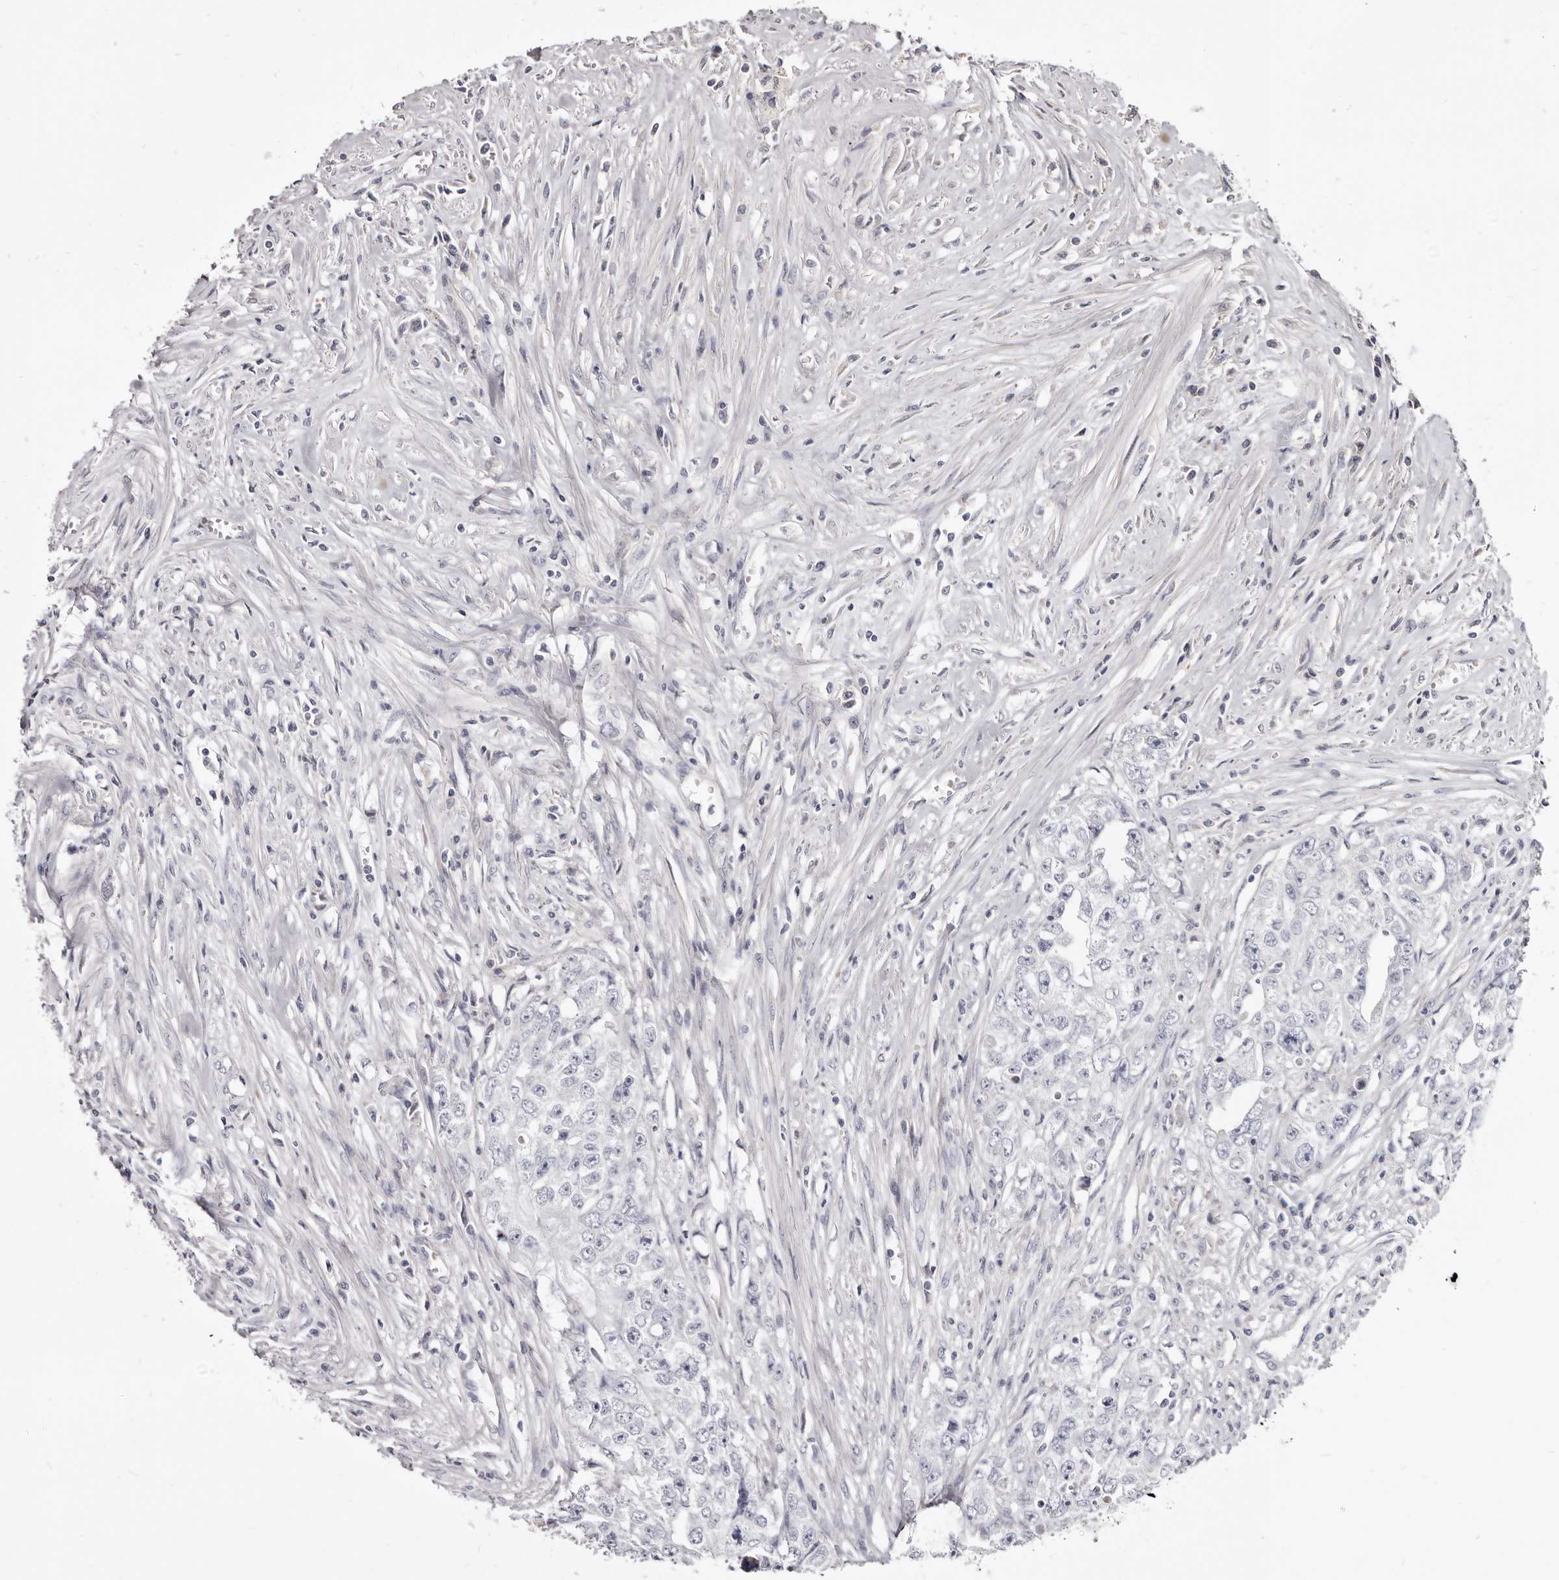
{"staining": {"intensity": "negative", "quantity": "none", "location": "none"}, "tissue": "testis cancer", "cell_type": "Tumor cells", "image_type": "cancer", "snomed": [{"axis": "morphology", "description": "Seminoma, NOS"}, {"axis": "morphology", "description": "Carcinoma, Embryonal, NOS"}, {"axis": "topography", "description": "Testis"}], "caption": "This is an IHC histopathology image of testis cancer (seminoma). There is no positivity in tumor cells.", "gene": "FAS", "patient": {"sex": "male", "age": 43}}